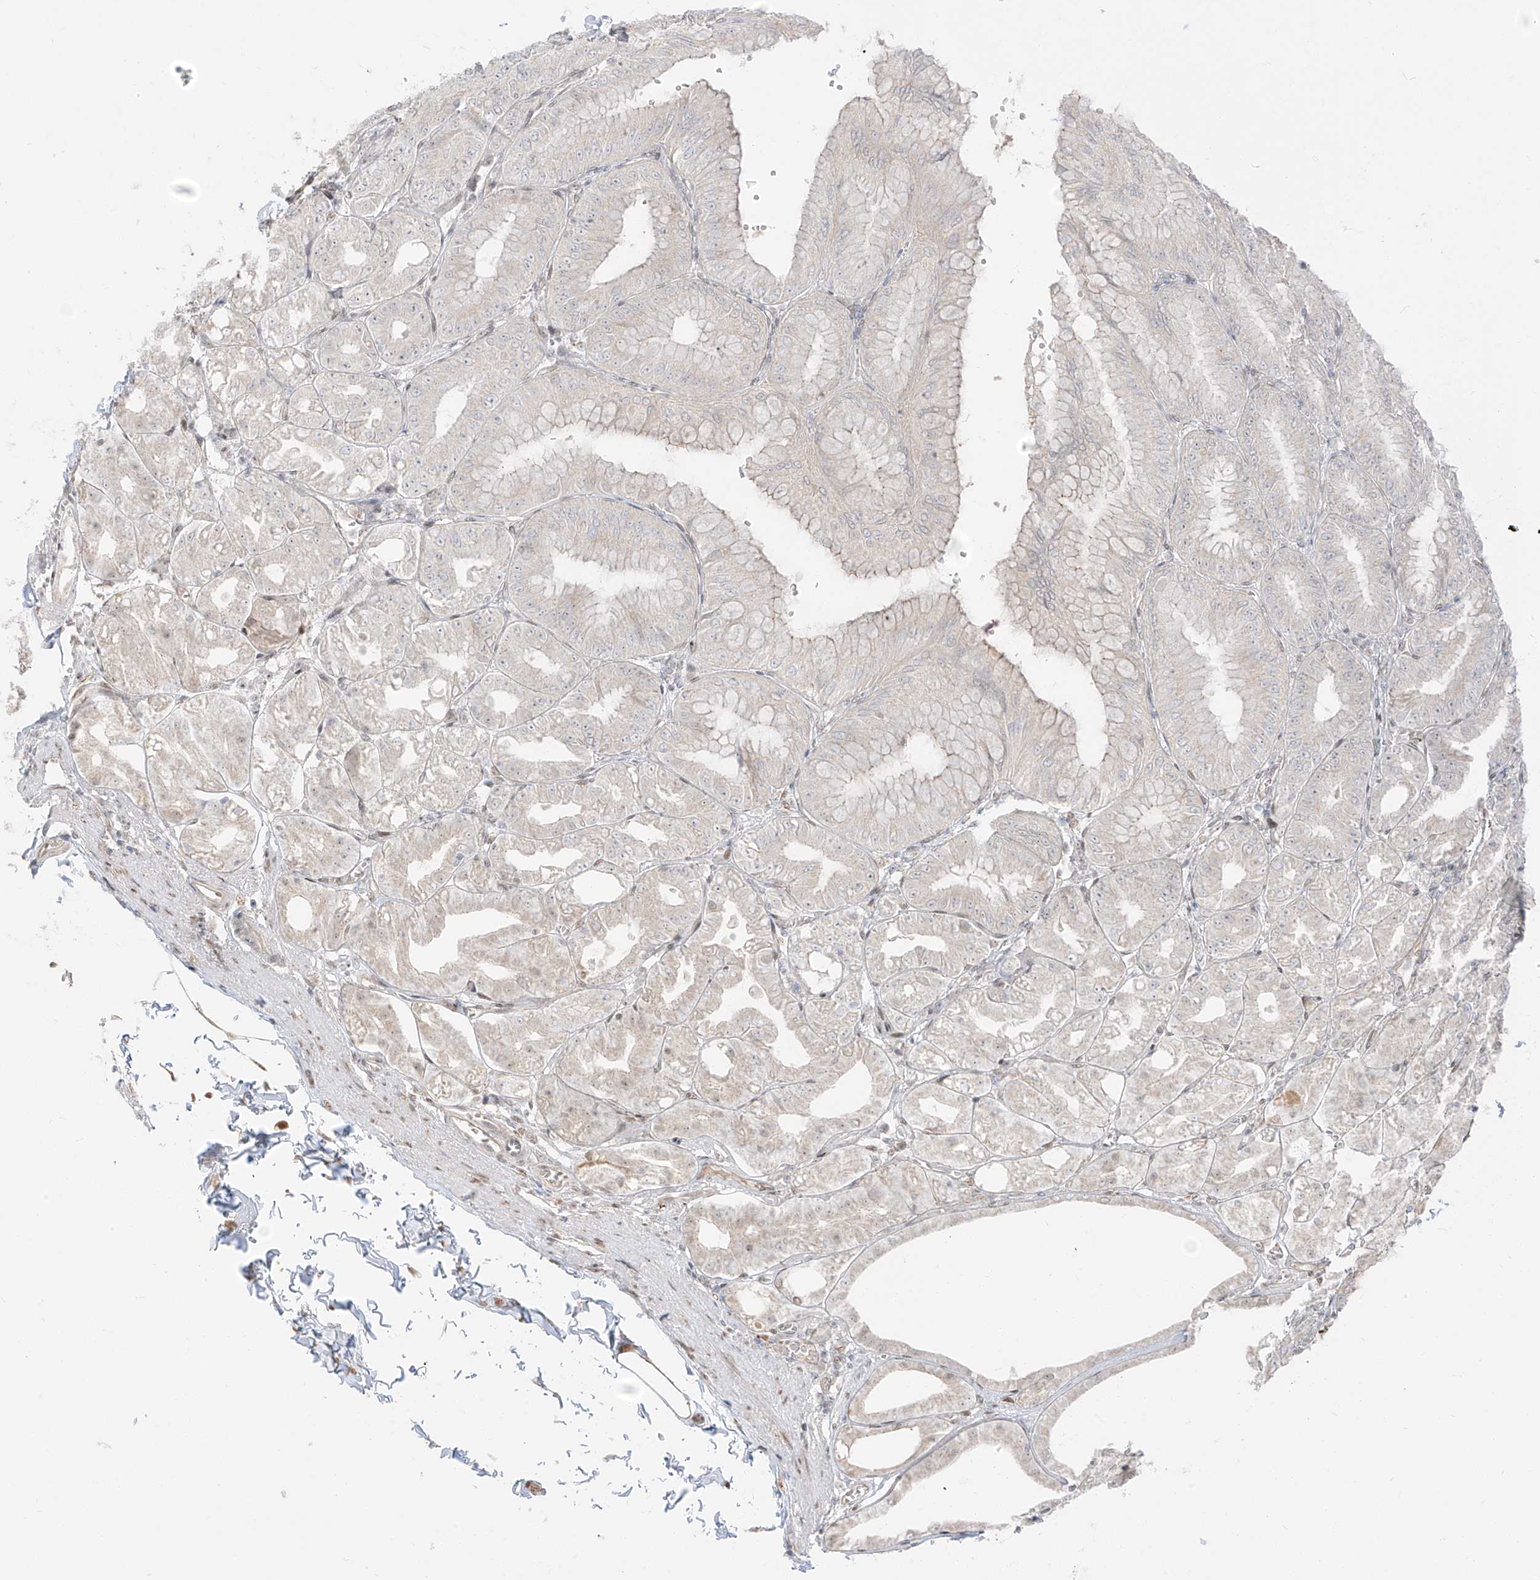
{"staining": {"intensity": "weak", "quantity": "<25%", "location": "cytoplasmic/membranous"}, "tissue": "stomach", "cell_type": "Glandular cells", "image_type": "normal", "snomed": [{"axis": "morphology", "description": "Normal tissue, NOS"}, {"axis": "topography", "description": "Stomach, lower"}], "caption": "This is an IHC histopathology image of unremarkable human stomach. There is no positivity in glandular cells.", "gene": "ZNF774", "patient": {"sex": "male", "age": 71}}